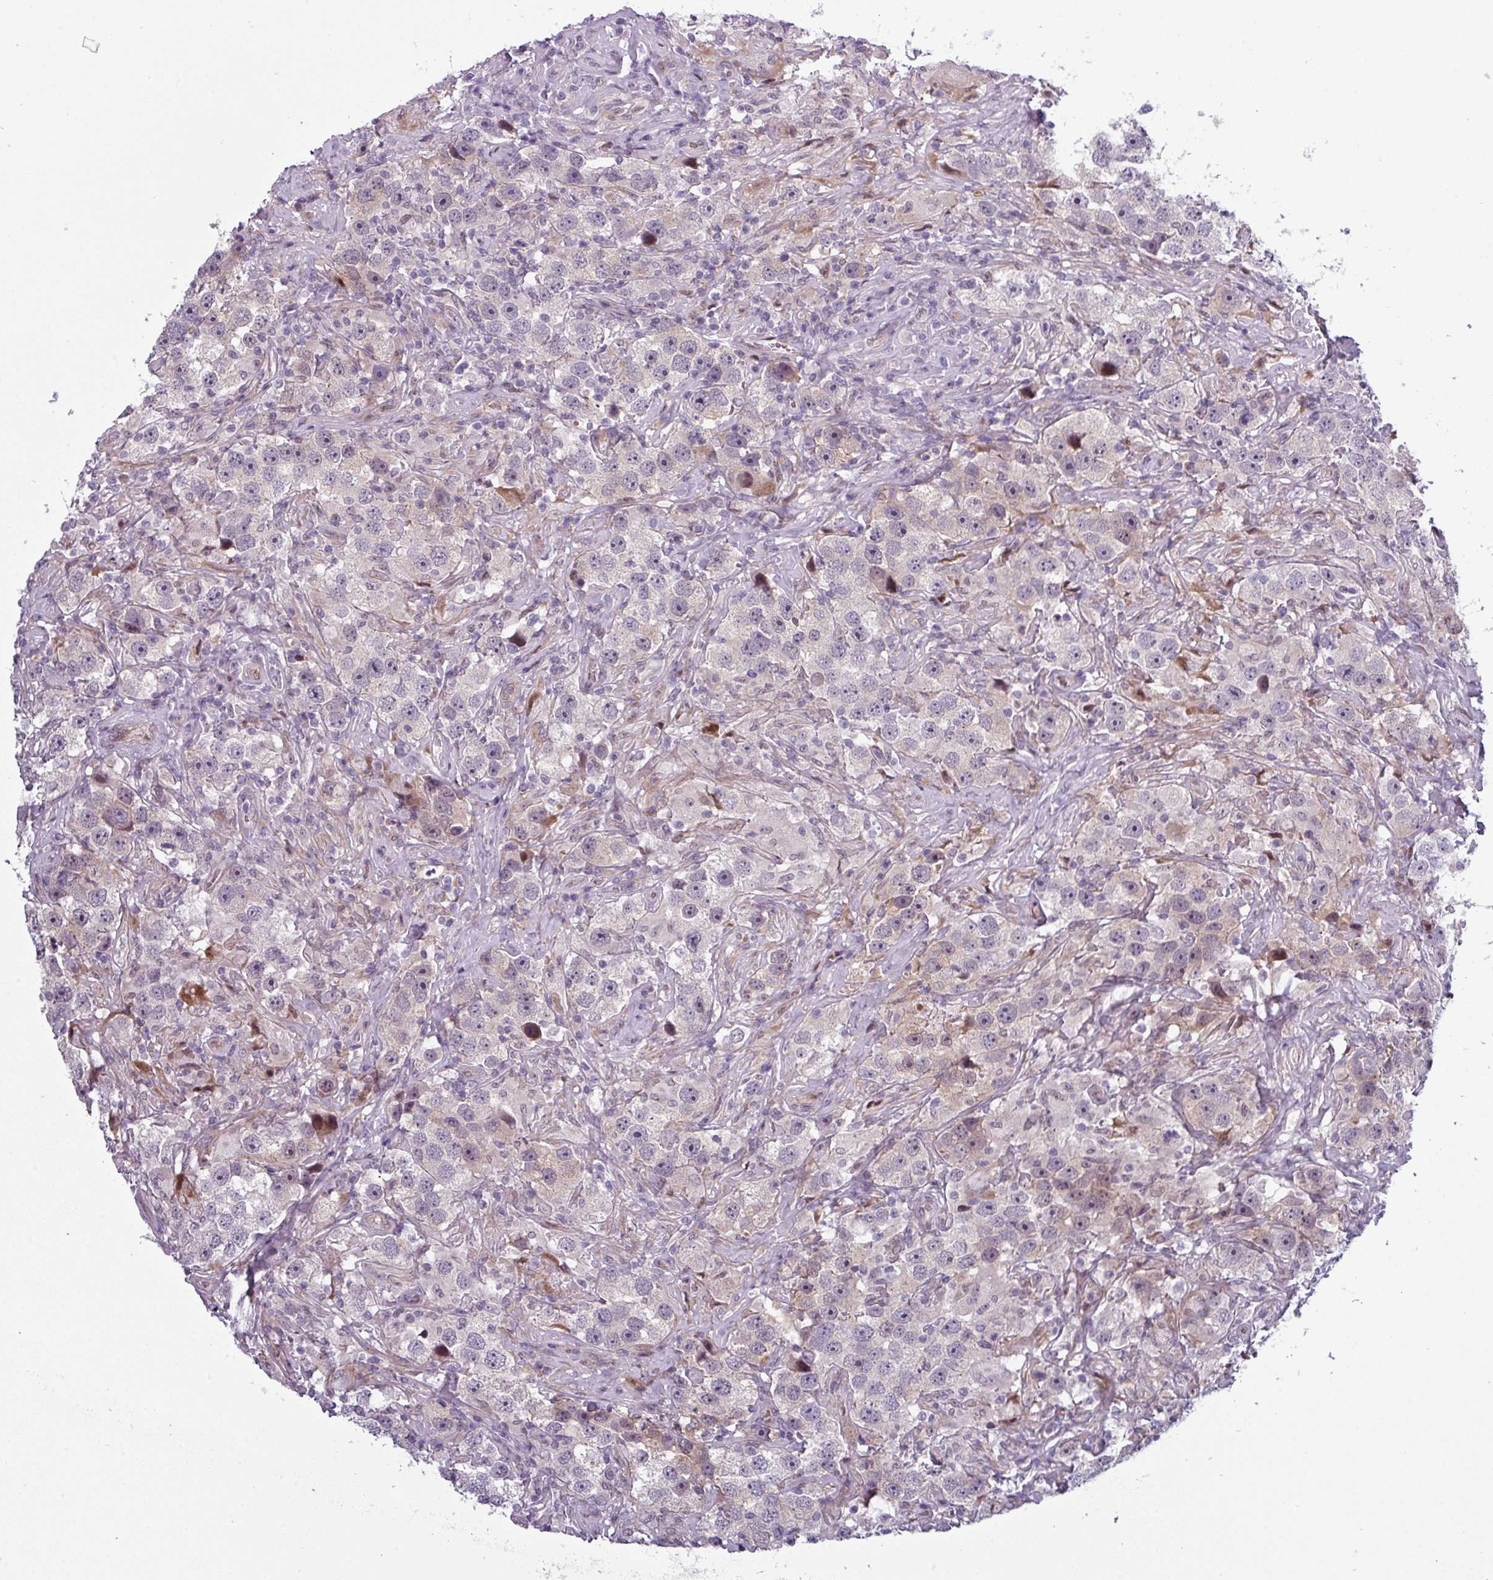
{"staining": {"intensity": "moderate", "quantity": "<25%", "location": "cytoplasmic/membranous"}, "tissue": "testis cancer", "cell_type": "Tumor cells", "image_type": "cancer", "snomed": [{"axis": "morphology", "description": "Seminoma, NOS"}, {"axis": "topography", "description": "Testis"}], "caption": "This photomicrograph exhibits testis cancer stained with immunohistochemistry to label a protein in brown. The cytoplasmic/membranous of tumor cells show moderate positivity for the protein. Nuclei are counter-stained blue.", "gene": "PRAMEF12", "patient": {"sex": "male", "age": 49}}